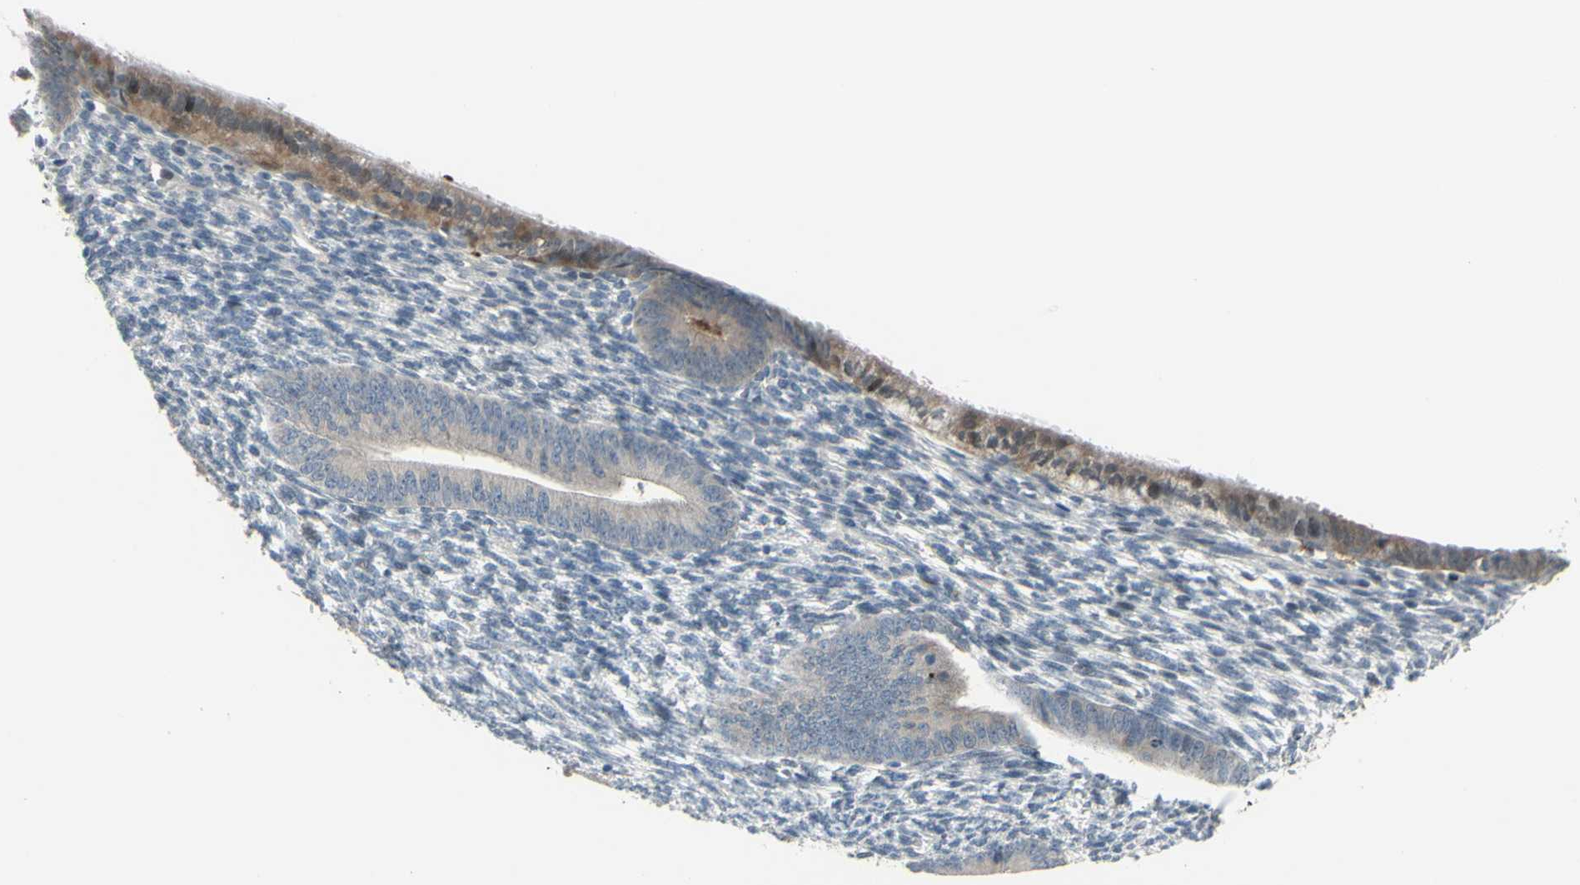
{"staining": {"intensity": "negative", "quantity": "none", "location": "none"}, "tissue": "endometrium", "cell_type": "Cells in endometrial stroma", "image_type": "normal", "snomed": [{"axis": "morphology", "description": "Normal tissue, NOS"}, {"axis": "topography", "description": "Endometrium"}], "caption": "Immunohistochemistry of benign human endometrium shows no positivity in cells in endometrial stroma. Brightfield microscopy of IHC stained with DAB (3,3'-diaminobenzidine) (brown) and hematoxylin (blue), captured at high magnification.", "gene": "ETNK1", "patient": {"sex": "female", "age": 57}}